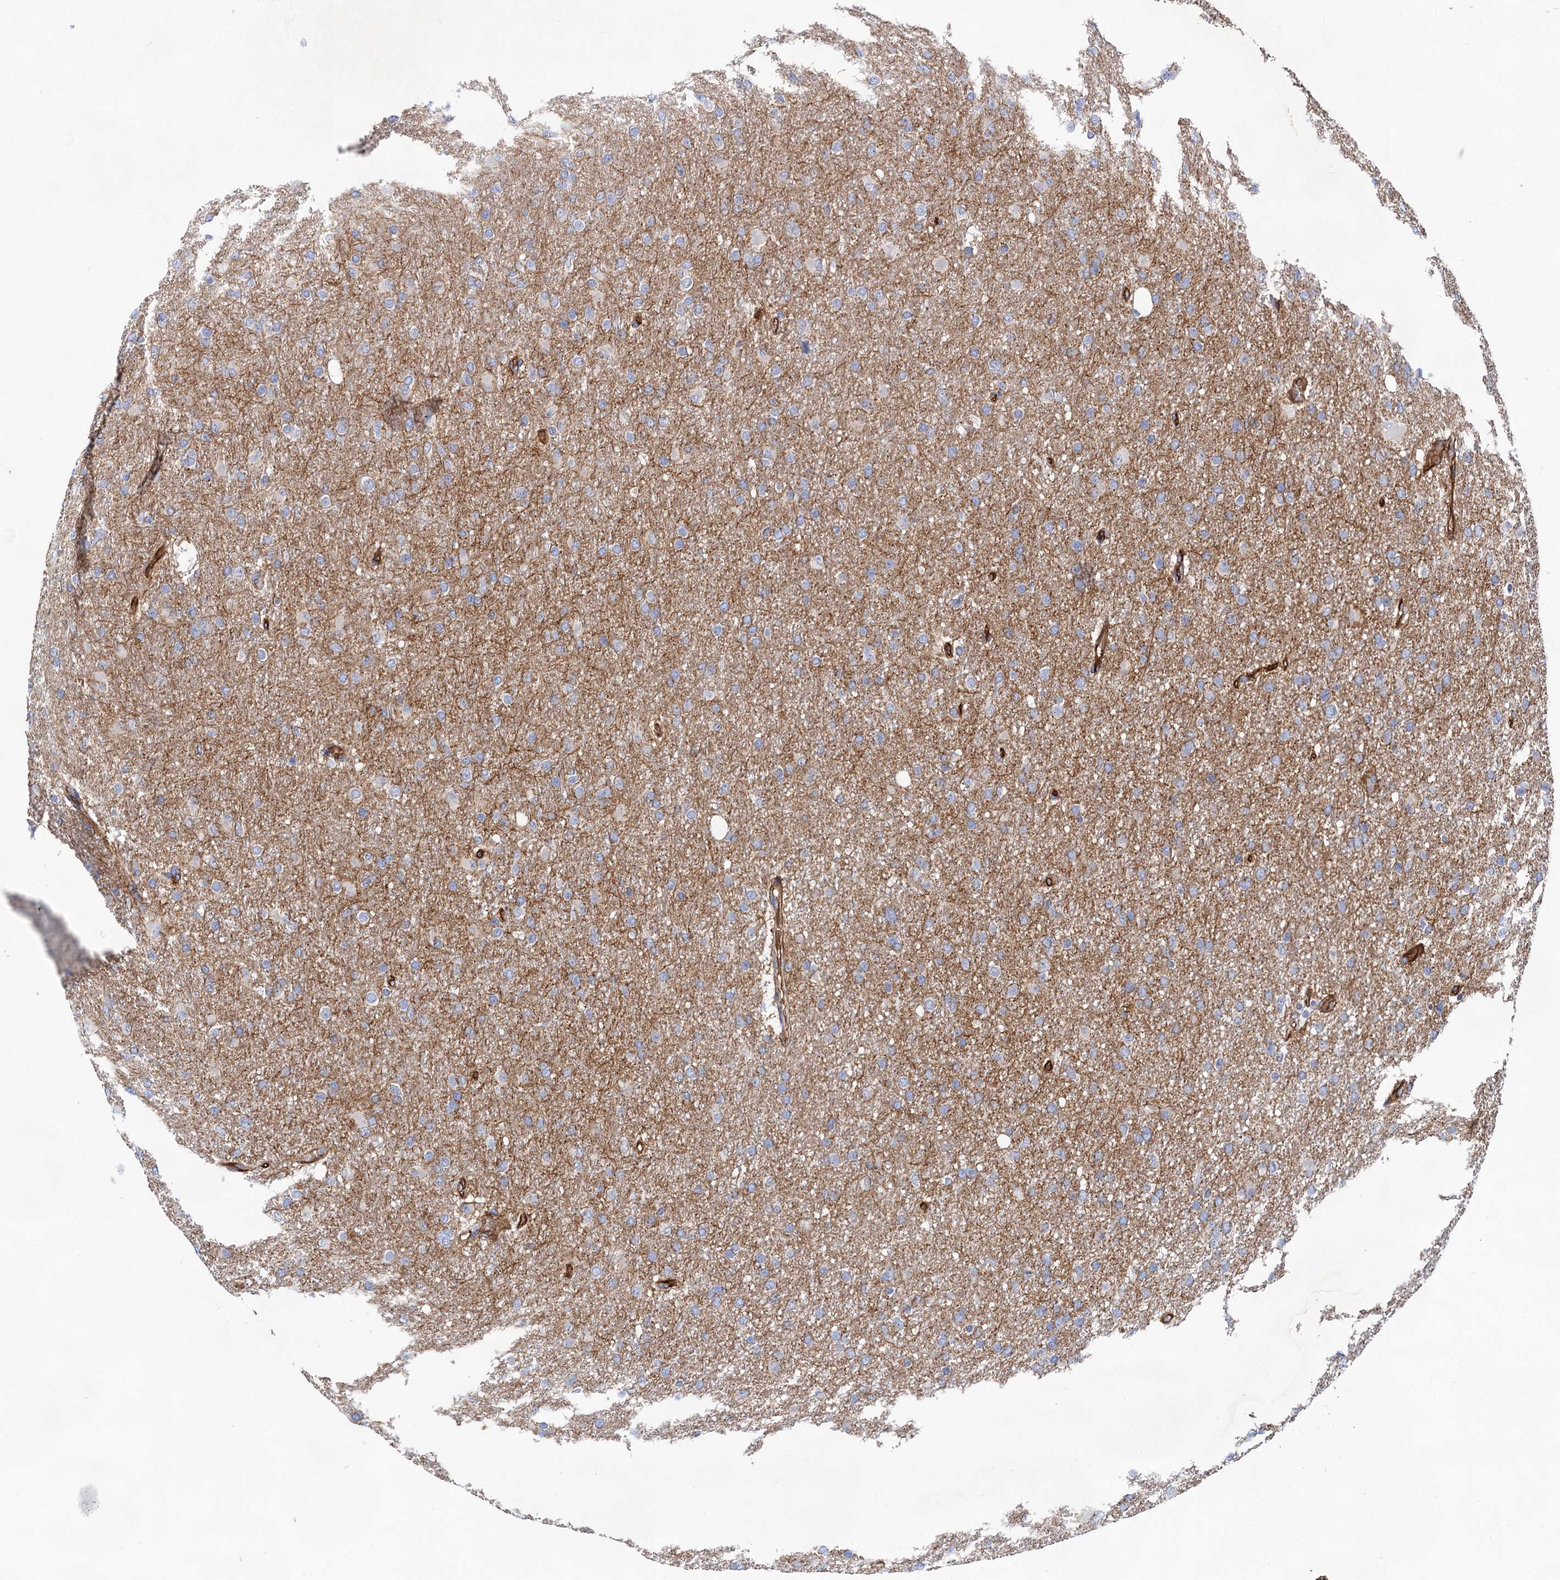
{"staining": {"intensity": "negative", "quantity": "none", "location": "none"}, "tissue": "glioma", "cell_type": "Tumor cells", "image_type": "cancer", "snomed": [{"axis": "morphology", "description": "Glioma, malignant, High grade"}, {"axis": "topography", "description": "Cerebral cortex"}], "caption": "Immunohistochemistry (IHC) of malignant high-grade glioma exhibits no staining in tumor cells.", "gene": "ABLIM1", "patient": {"sex": "female", "age": 36}}